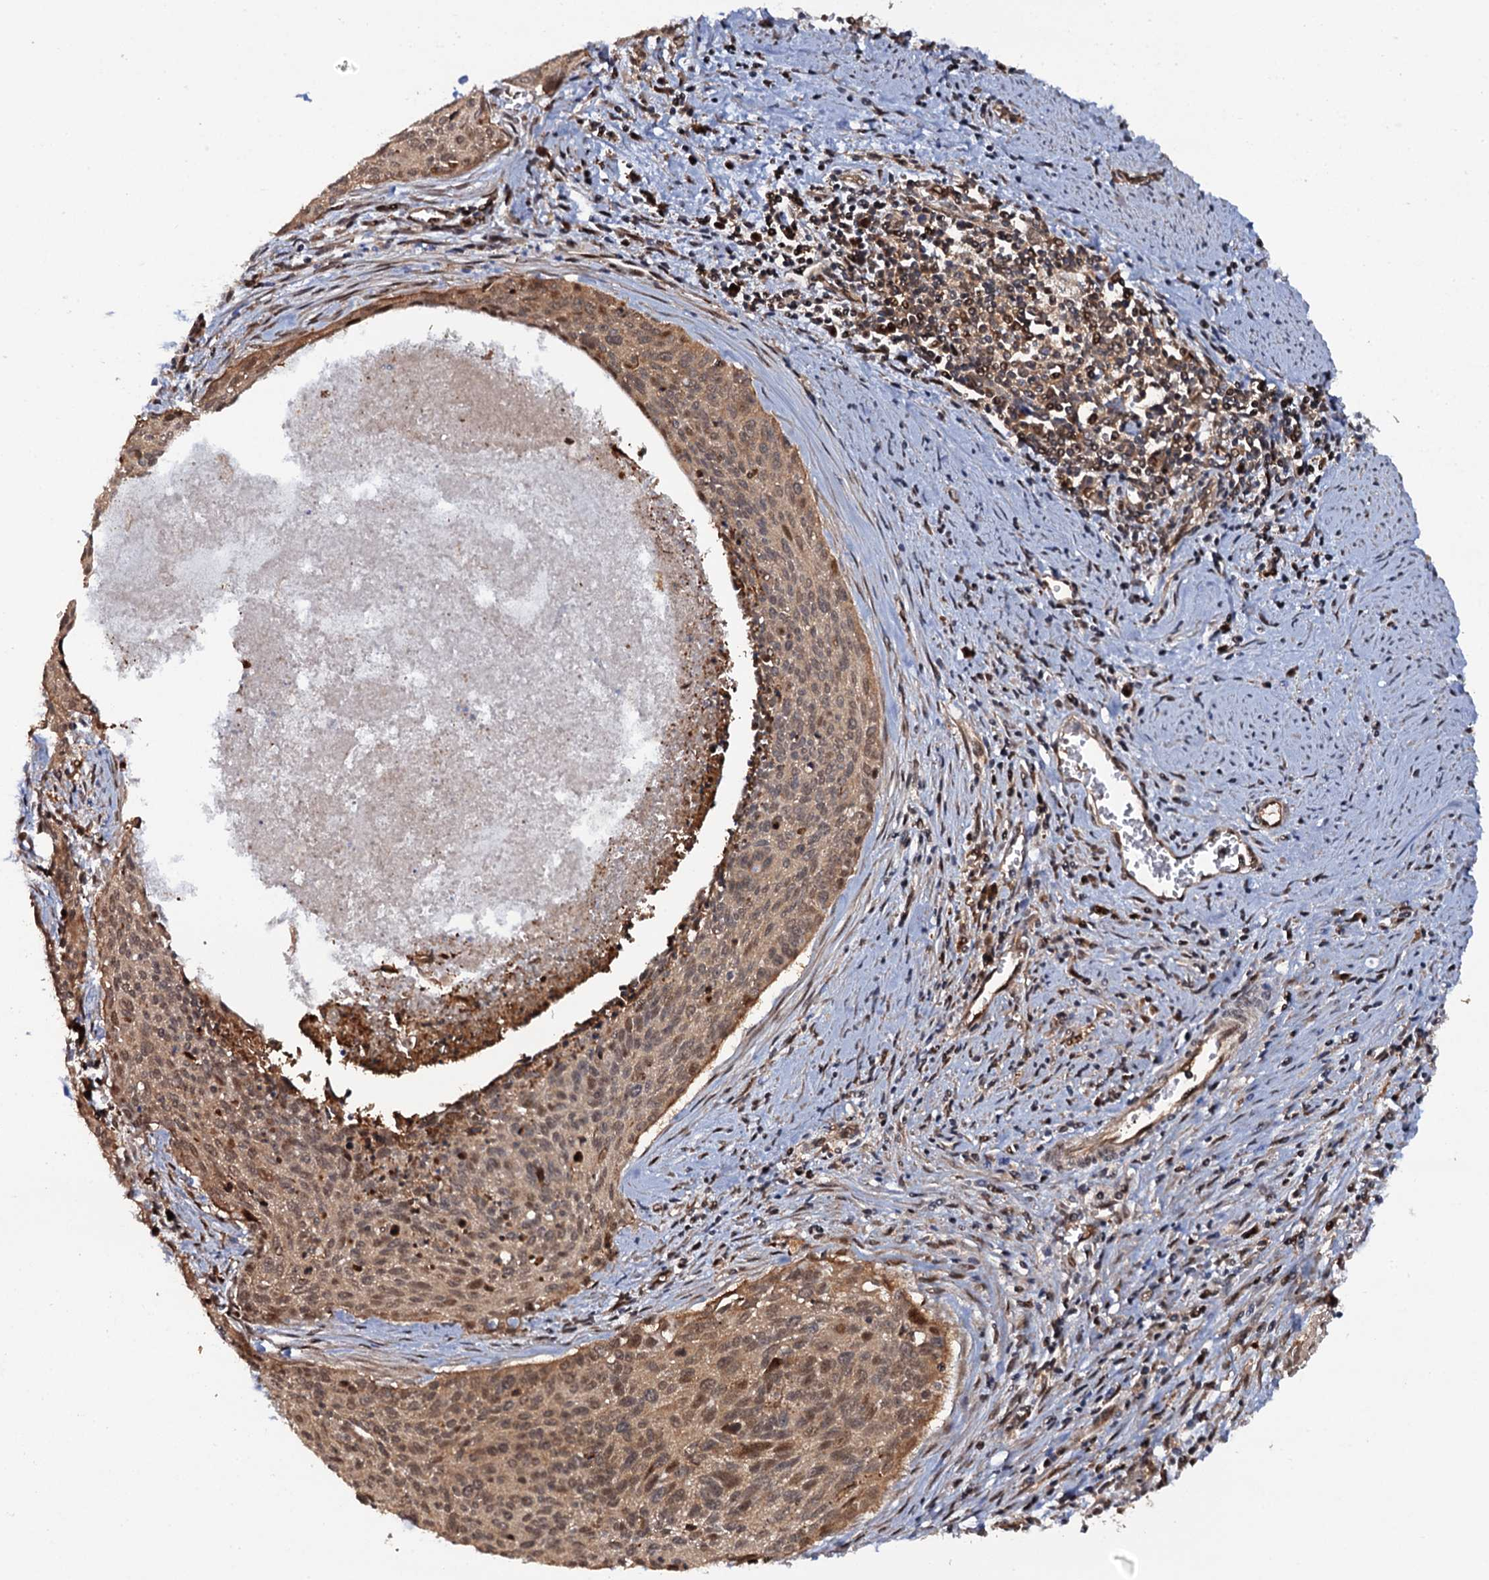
{"staining": {"intensity": "weak", "quantity": ">75%", "location": "cytoplasmic/membranous,nuclear"}, "tissue": "cervical cancer", "cell_type": "Tumor cells", "image_type": "cancer", "snomed": [{"axis": "morphology", "description": "Squamous cell carcinoma, NOS"}, {"axis": "topography", "description": "Cervix"}], "caption": "Cervical squamous cell carcinoma tissue displays weak cytoplasmic/membranous and nuclear expression in about >75% of tumor cells, visualized by immunohistochemistry.", "gene": "CDC23", "patient": {"sex": "female", "age": 55}}